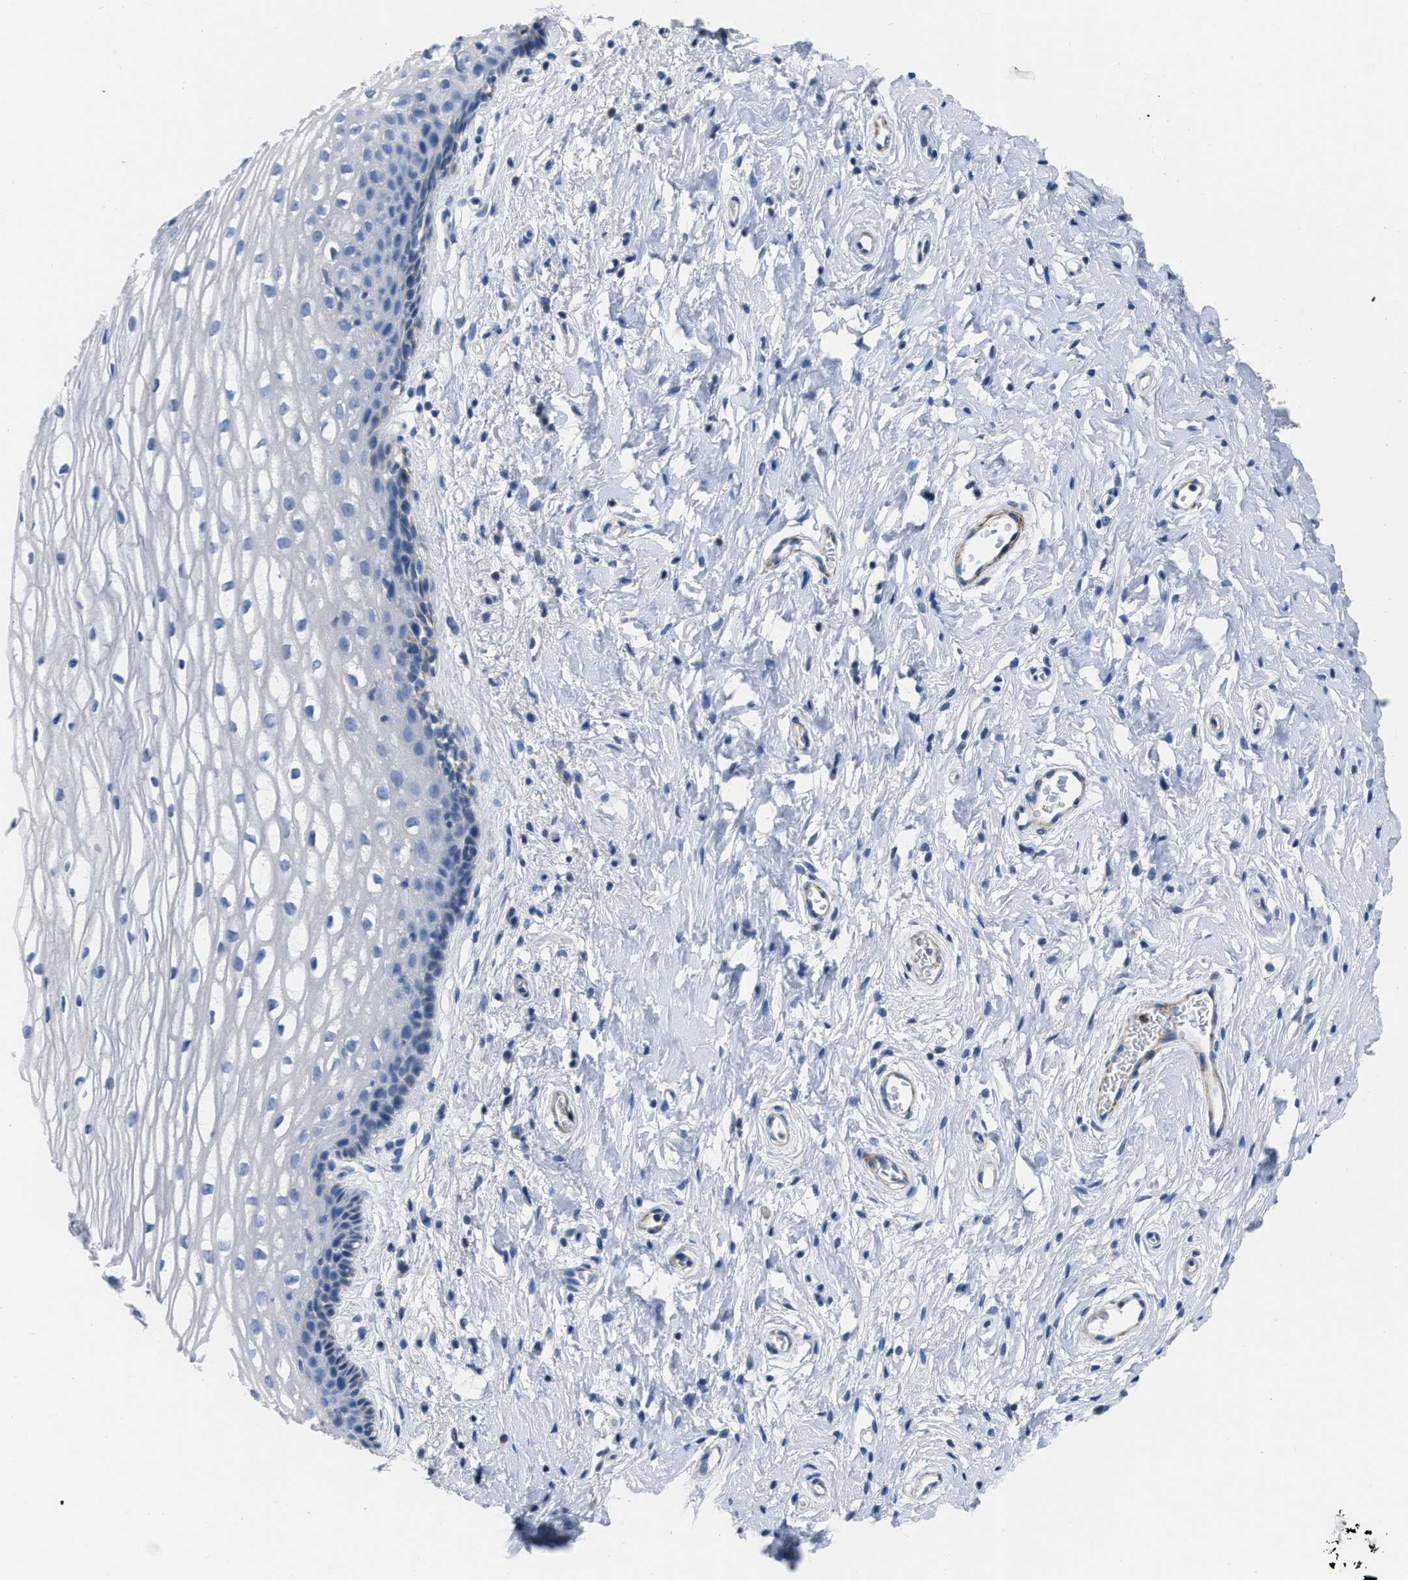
{"staining": {"intensity": "negative", "quantity": "none", "location": "none"}, "tissue": "cervix", "cell_type": "Glandular cells", "image_type": "normal", "snomed": [{"axis": "morphology", "description": "Normal tissue, NOS"}, {"axis": "topography", "description": "Cervix"}], "caption": "This is a micrograph of immunohistochemistry staining of unremarkable cervix, which shows no staining in glandular cells.", "gene": "PRMT2", "patient": {"sex": "female", "age": 77}}